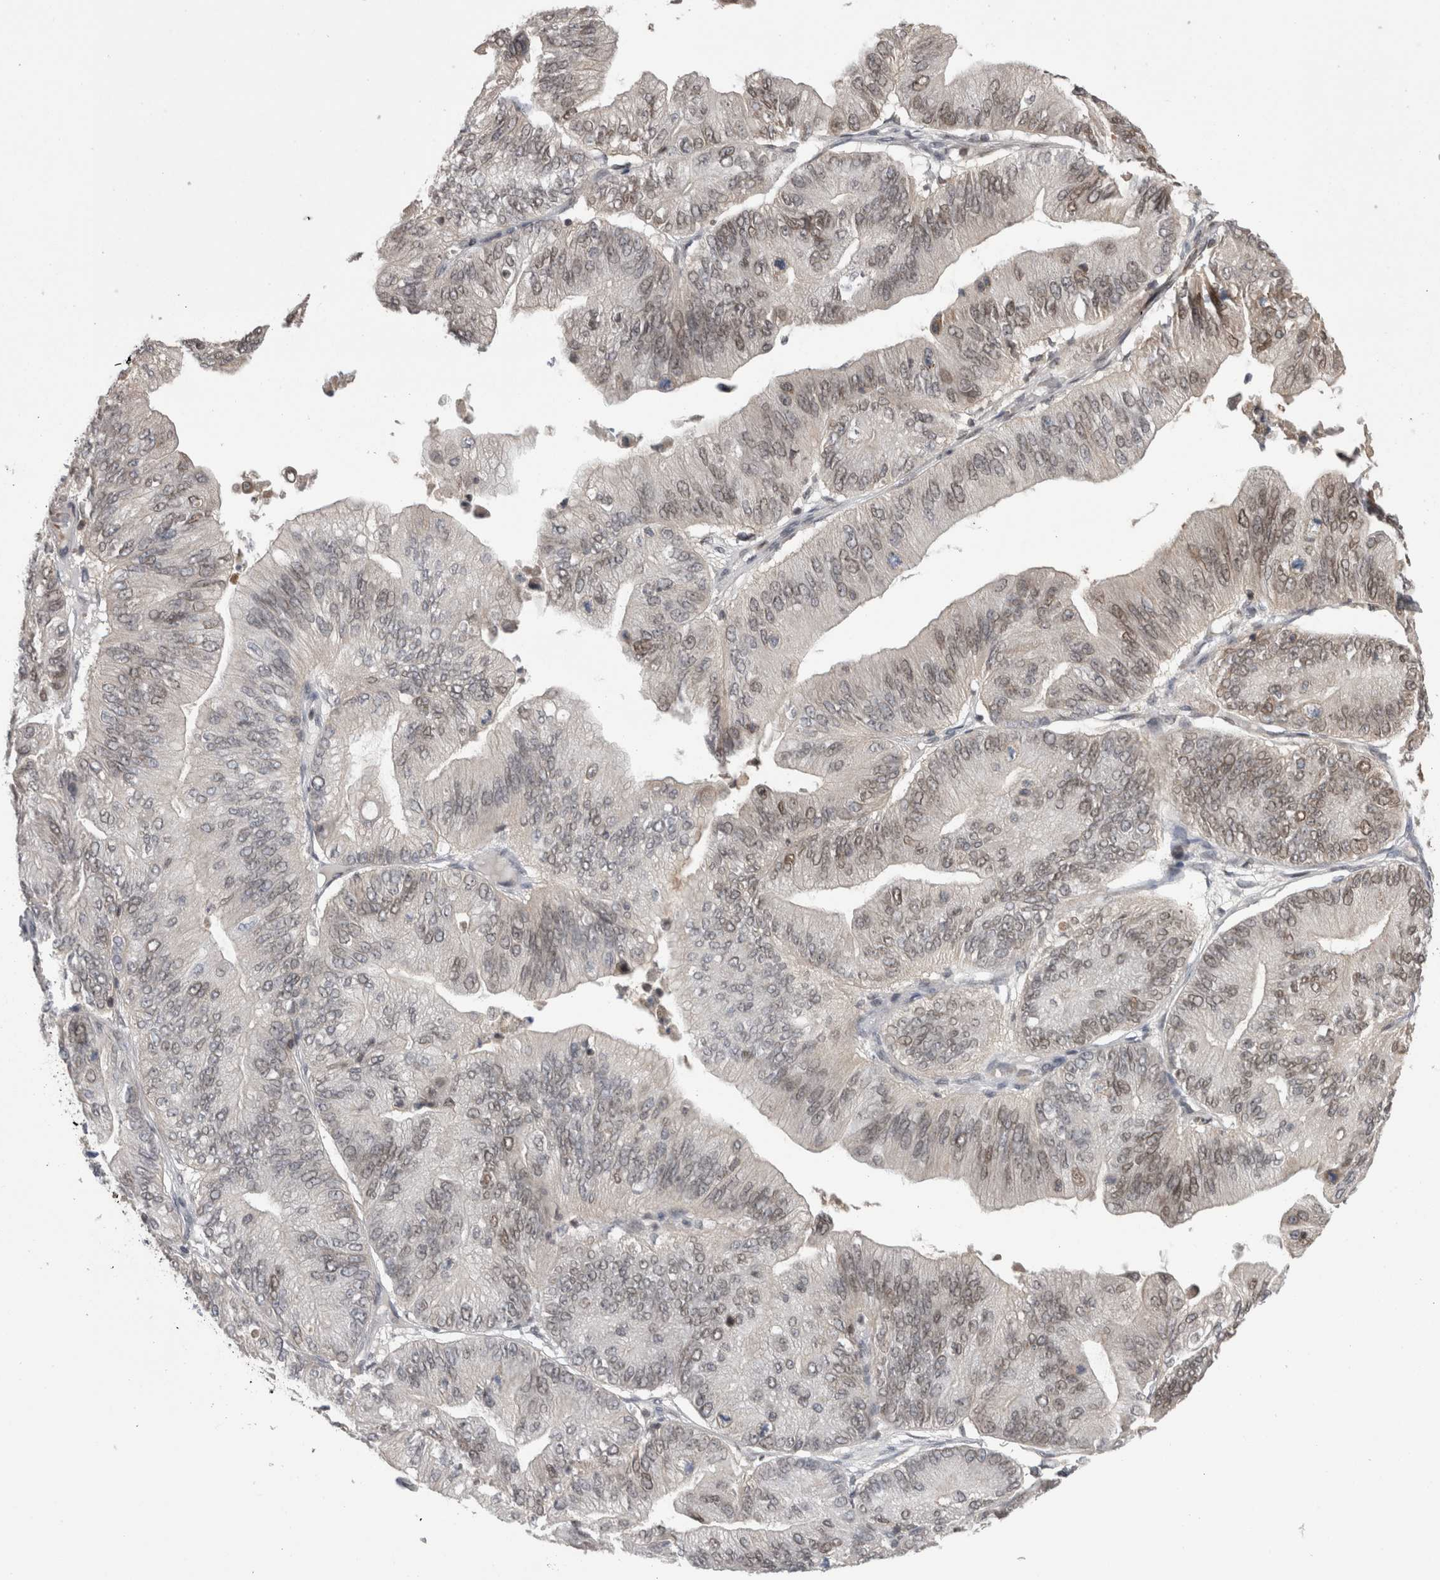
{"staining": {"intensity": "weak", "quantity": "<25%", "location": "nuclear"}, "tissue": "ovarian cancer", "cell_type": "Tumor cells", "image_type": "cancer", "snomed": [{"axis": "morphology", "description": "Cystadenocarcinoma, mucinous, NOS"}, {"axis": "topography", "description": "Ovary"}], "caption": "Image shows no significant protein expression in tumor cells of ovarian cancer (mucinous cystadenocarcinoma).", "gene": "DARS2", "patient": {"sex": "female", "age": 61}}